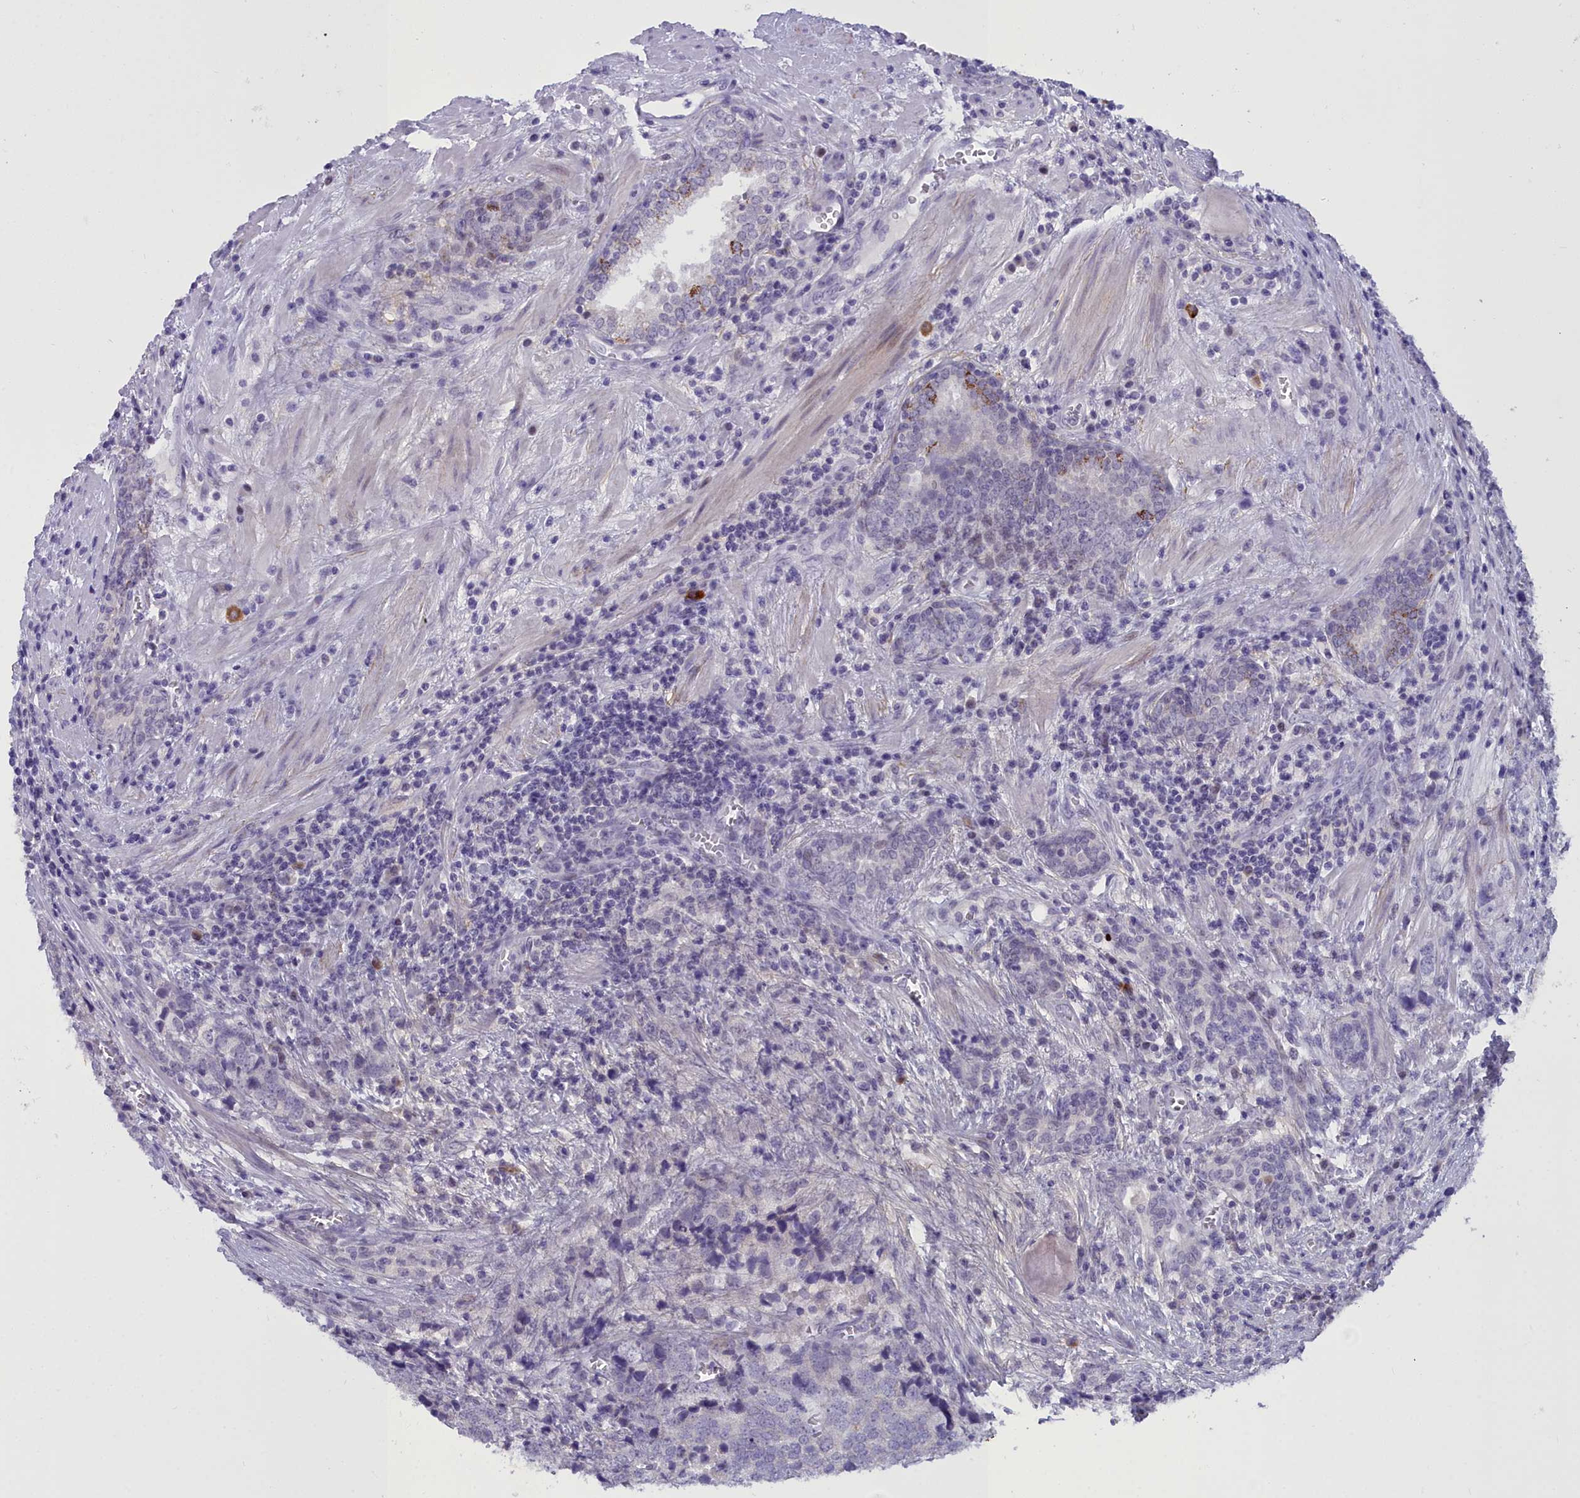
{"staining": {"intensity": "moderate", "quantity": "<25%", "location": "cytoplasmic/membranous"}, "tissue": "prostate cancer", "cell_type": "Tumor cells", "image_type": "cancer", "snomed": [{"axis": "morphology", "description": "Adenocarcinoma, High grade"}, {"axis": "topography", "description": "Prostate"}], "caption": "Tumor cells show moderate cytoplasmic/membranous positivity in approximately <25% of cells in prostate adenocarcinoma (high-grade).", "gene": "OSTN", "patient": {"sex": "male", "age": 71}}